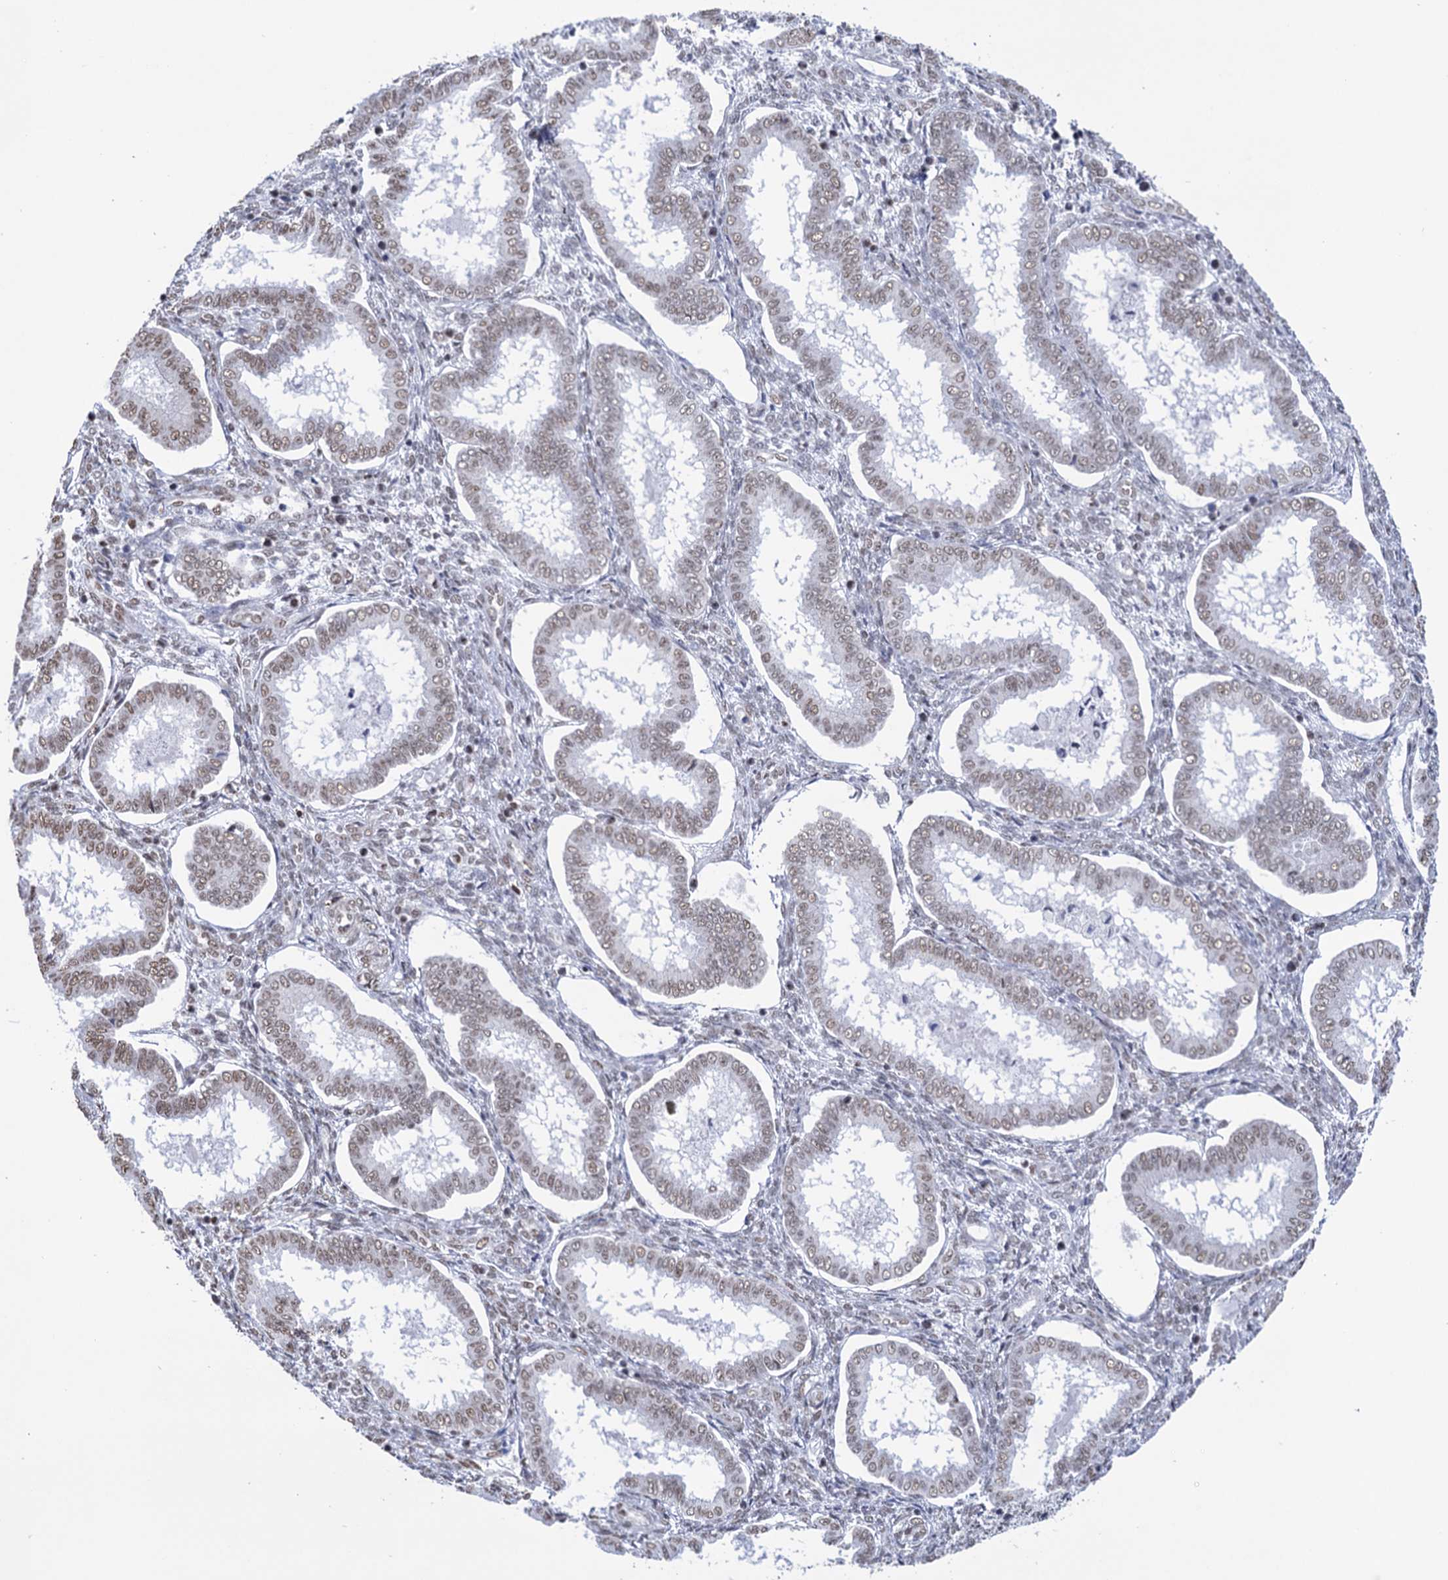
{"staining": {"intensity": "weak", "quantity": "<25%", "location": "nuclear"}, "tissue": "endometrium", "cell_type": "Cells in endometrial stroma", "image_type": "normal", "snomed": [{"axis": "morphology", "description": "Normal tissue, NOS"}, {"axis": "topography", "description": "Endometrium"}], "caption": "Immunohistochemistry (IHC) image of benign endometrium: endometrium stained with DAB (3,3'-diaminobenzidine) demonstrates no significant protein expression in cells in endometrial stroma.", "gene": "ABHD10", "patient": {"sex": "female", "age": 24}}